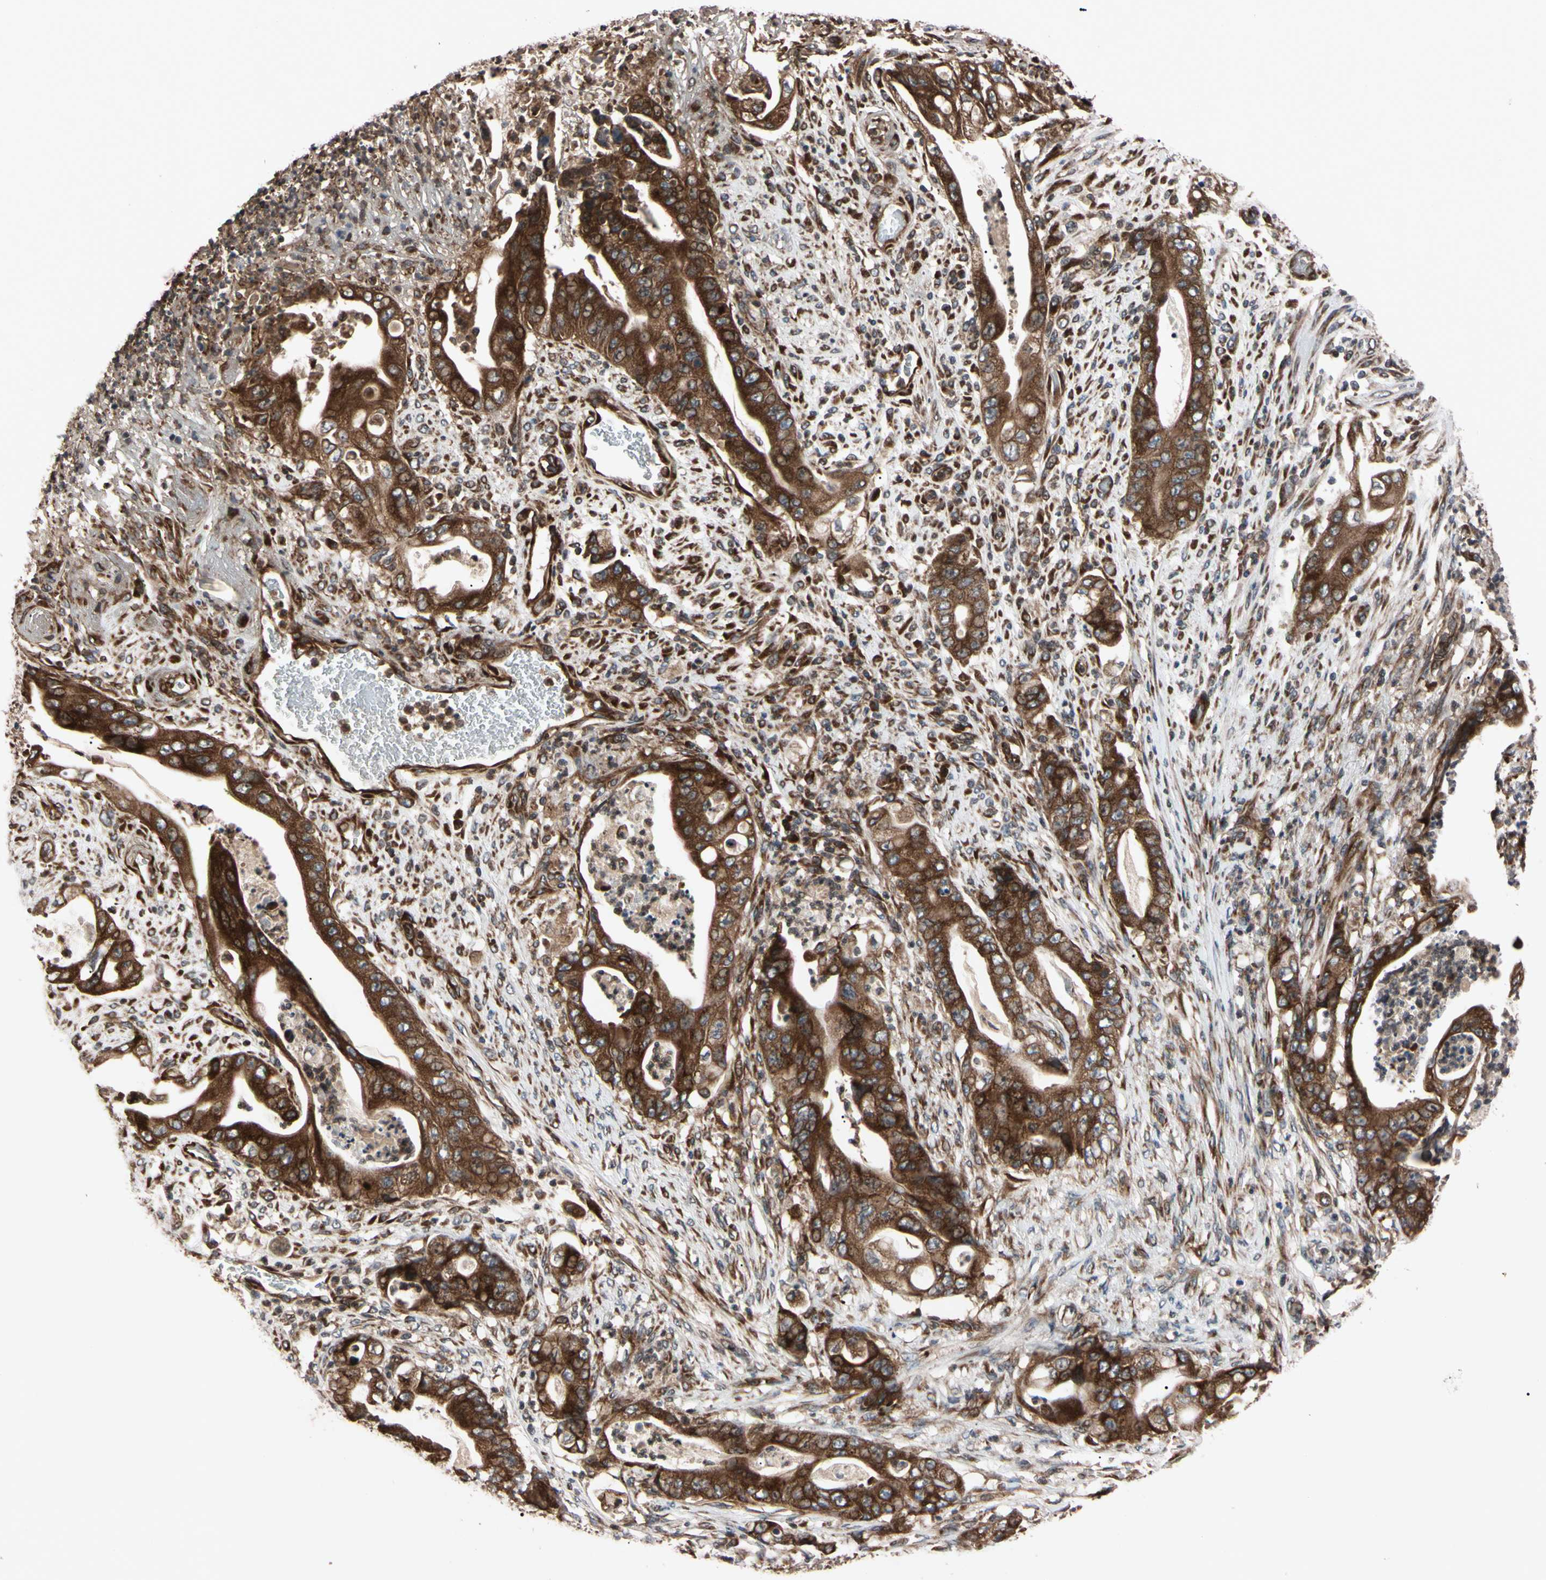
{"staining": {"intensity": "strong", "quantity": ">75%", "location": "cytoplasmic/membranous"}, "tissue": "stomach cancer", "cell_type": "Tumor cells", "image_type": "cancer", "snomed": [{"axis": "morphology", "description": "Adenocarcinoma, NOS"}, {"axis": "topography", "description": "Stomach"}], "caption": "A brown stain shows strong cytoplasmic/membranous expression of a protein in human stomach cancer tumor cells.", "gene": "GUCY1B1", "patient": {"sex": "female", "age": 73}}